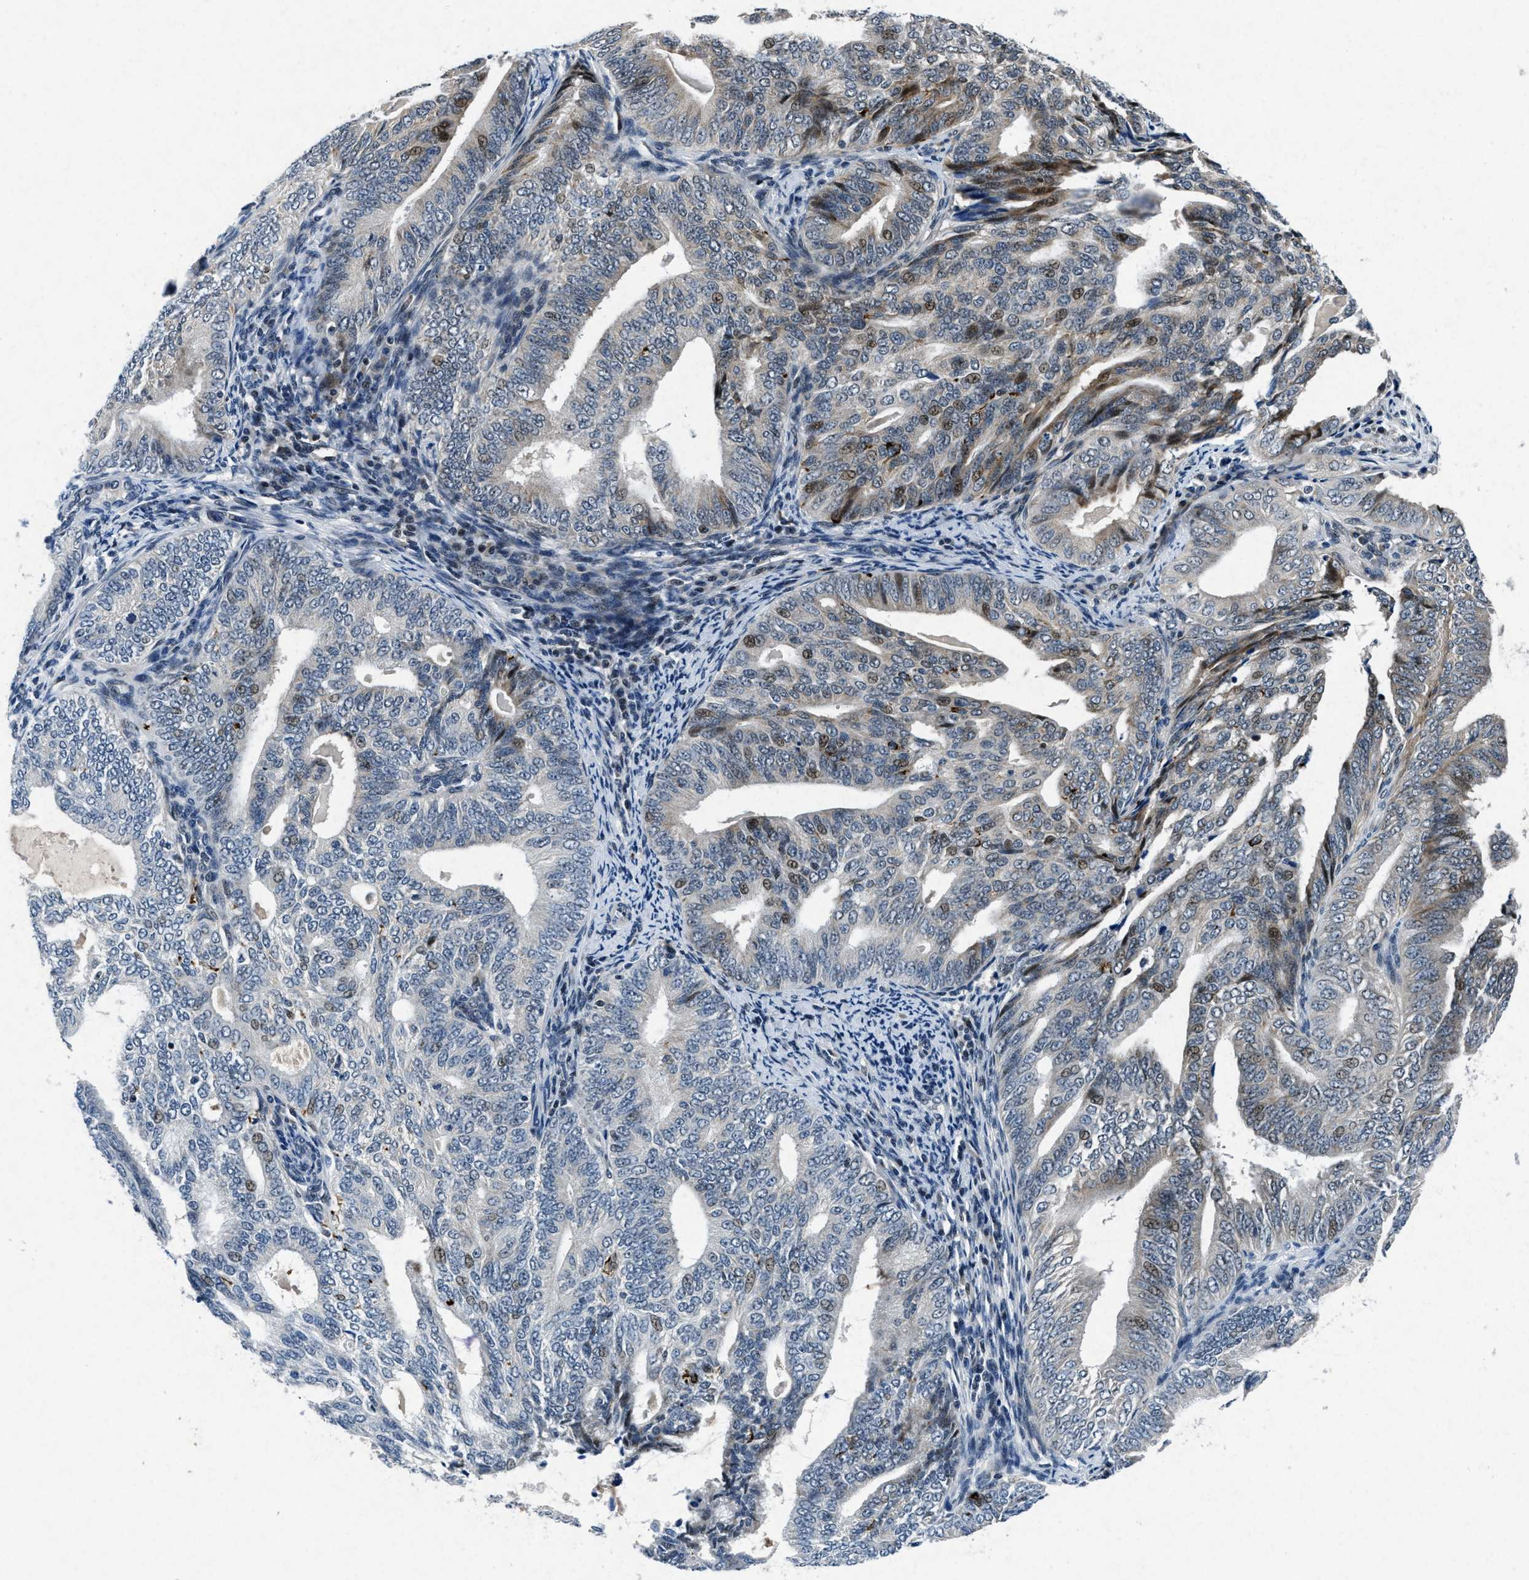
{"staining": {"intensity": "moderate", "quantity": "<25%", "location": "nuclear"}, "tissue": "endometrial cancer", "cell_type": "Tumor cells", "image_type": "cancer", "snomed": [{"axis": "morphology", "description": "Adenocarcinoma, NOS"}, {"axis": "topography", "description": "Endometrium"}], "caption": "Immunohistochemistry (IHC) photomicrograph of endometrial cancer (adenocarcinoma) stained for a protein (brown), which exhibits low levels of moderate nuclear staining in approximately <25% of tumor cells.", "gene": "PHLDA1", "patient": {"sex": "female", "age": 58}}